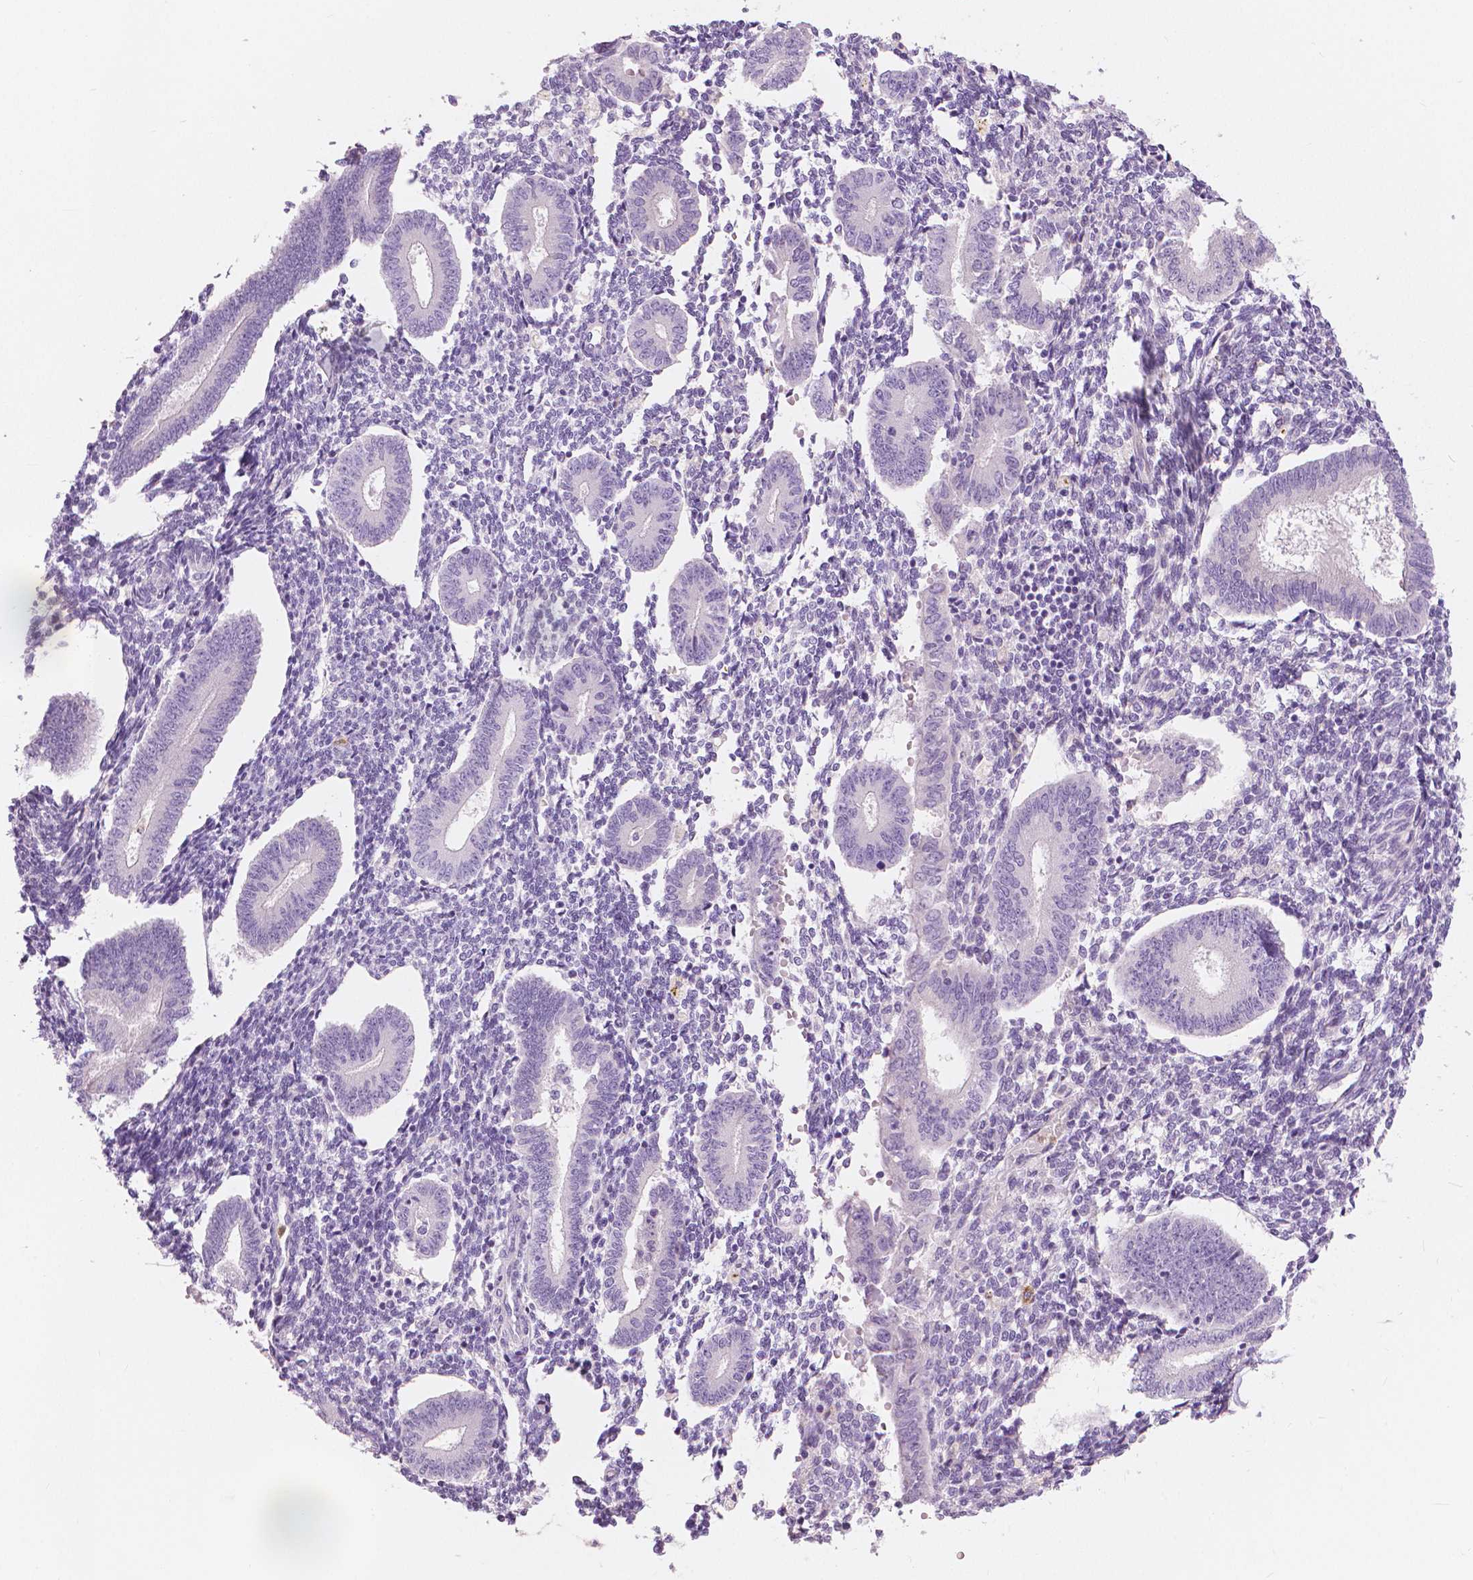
{"staining": {"intensity": "negative", "quantity": "none", "location": "none"}, "tissue": "endometrium", "cell_type": "Cells in endometrial stroma", "image_type": "normal", "snomed": [{"axis": "morphology", "description": "Normal tissue, NOS"}, {"axis": "topography", "description": "Endometrium"}], "caption": "Cells in endometrial stroma show no significant protein positivity in normal endometrium.", "gene": "CXCR2", "patient": {"sex": "female", "age": 40}}